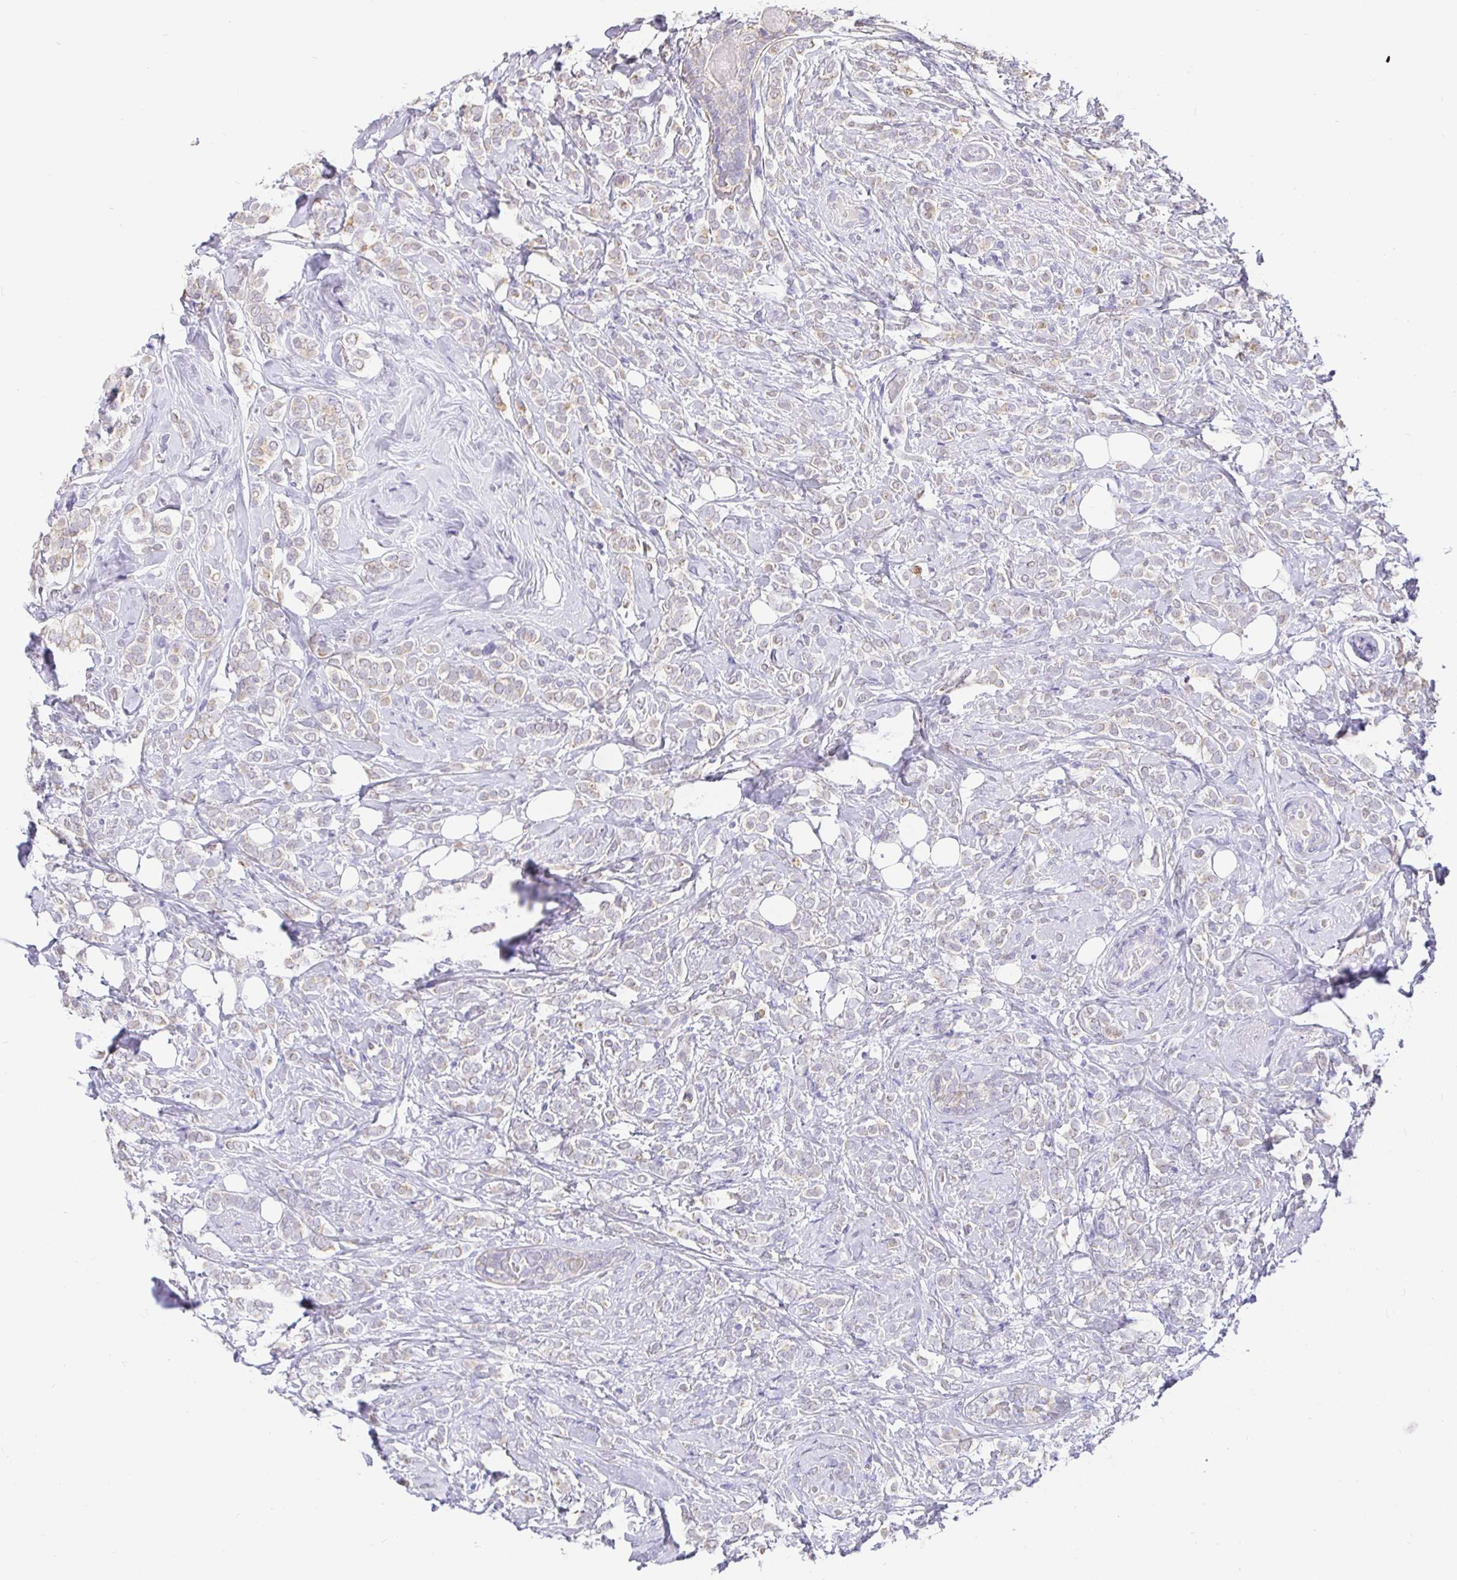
{"staining": {"intensity": "weak", "quantity": "25%-75%", "location": "cytoplasmic/membranous"}, "tissue": "breast cancer", "cell_type": "Tumor cells", "image_type": "cancer", "snomed": [{"axis": "morphology", "description": "Lobular carcinoma"}, {"axis": "topography", "description": "Breast"}], "caption": "The micrograph demonstrates a brown stain indicating the presence of a protein in the cytoplasmic/membranous of tumor cells in breast cancer (lobular carcinoma).", "gene": "EZHIP", "patient": {"sex": "female", "age": 49}}